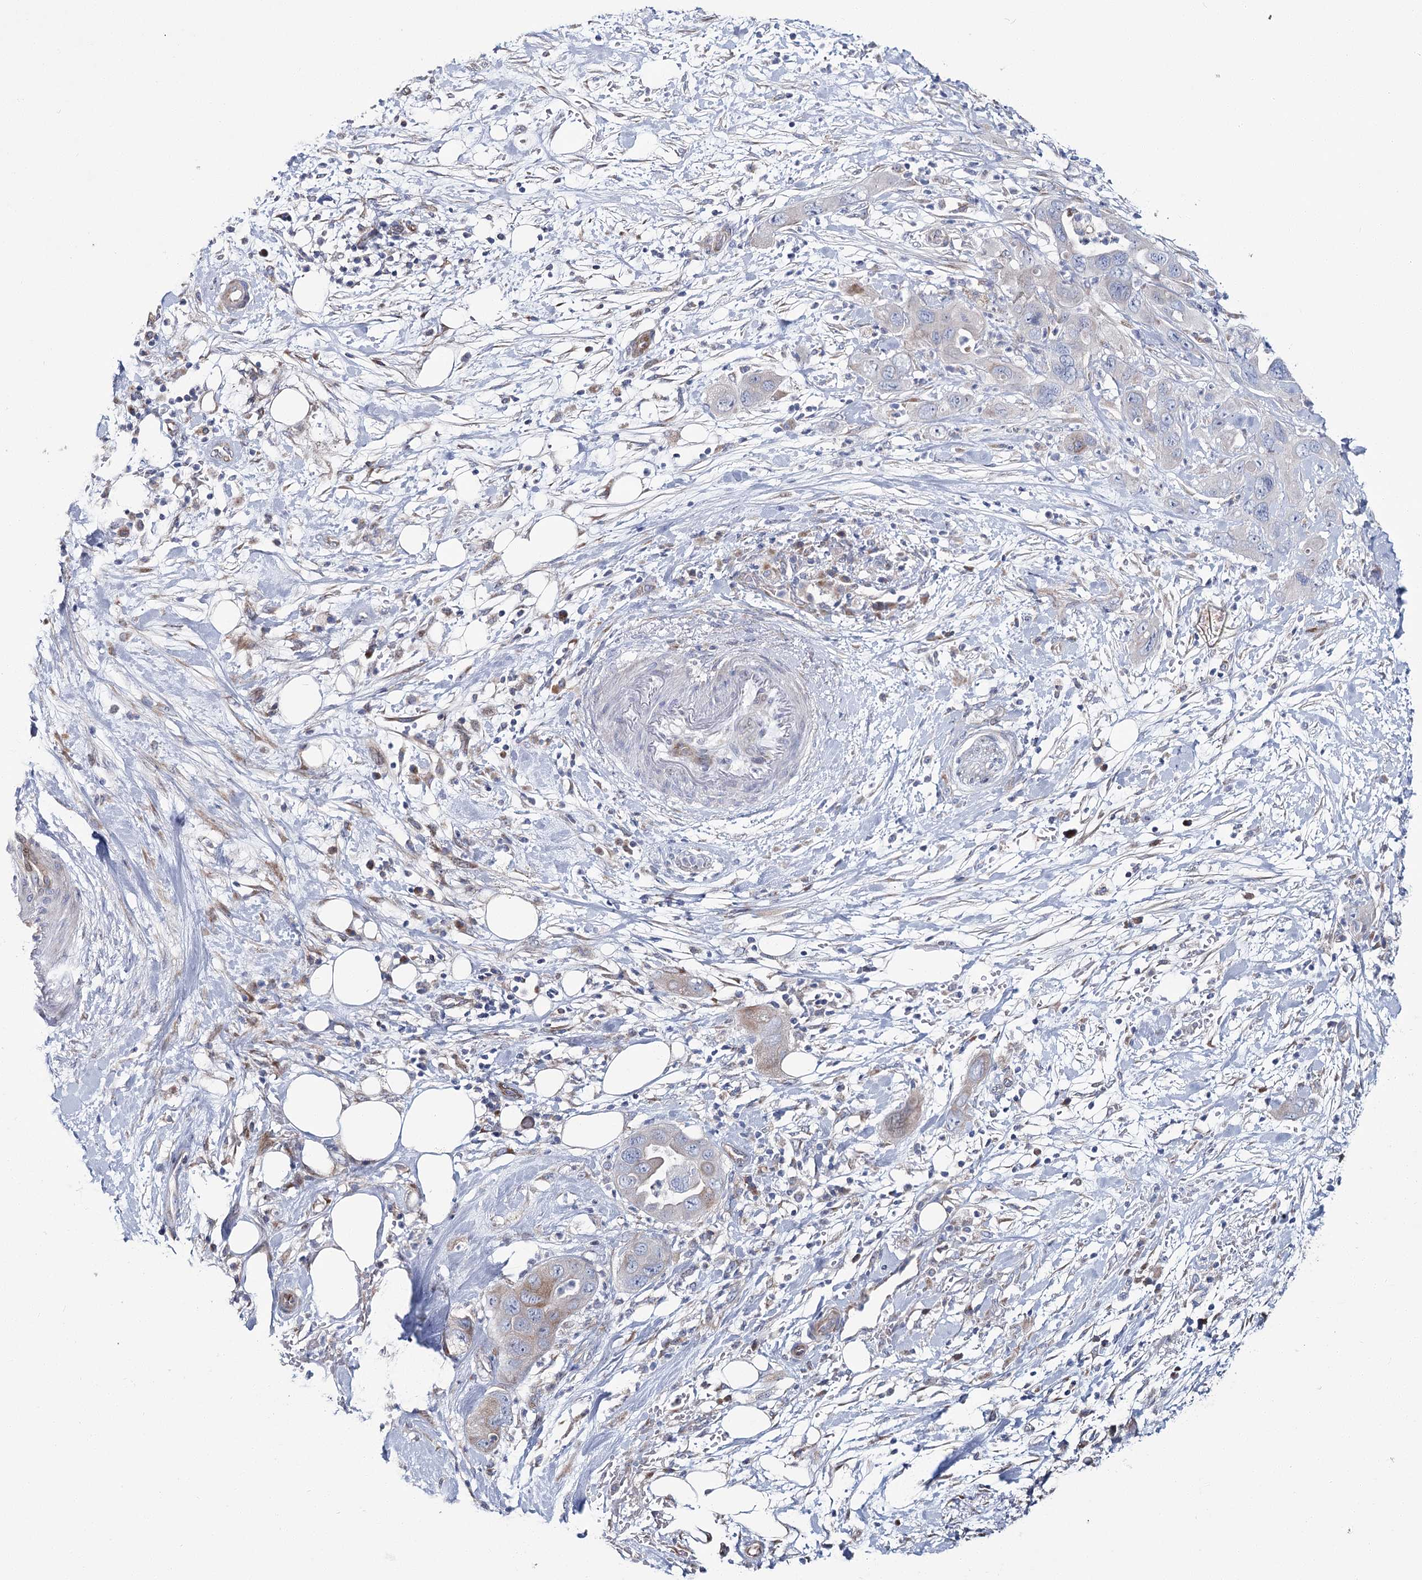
{"staining": {"intensity": "weak", "quantity": "<25%", "location": "cytoplasmic/membranous"}, "tissue": "pancreatic cancer", "cell_type": "Tumor cells", "image_type": "cancer", "snomed": [{"axis": "morphology", "description": "Adenocarcinoma, NOS"}, {"axis": "topography", "description": "Pancreas"}], "caption": "A photomicrograph of human adenocarcinoma (pancreatic) is negative for staining in tumor cells.", "gene": "CPLANE1", "patient": {"sex": "female", "age": 71}}